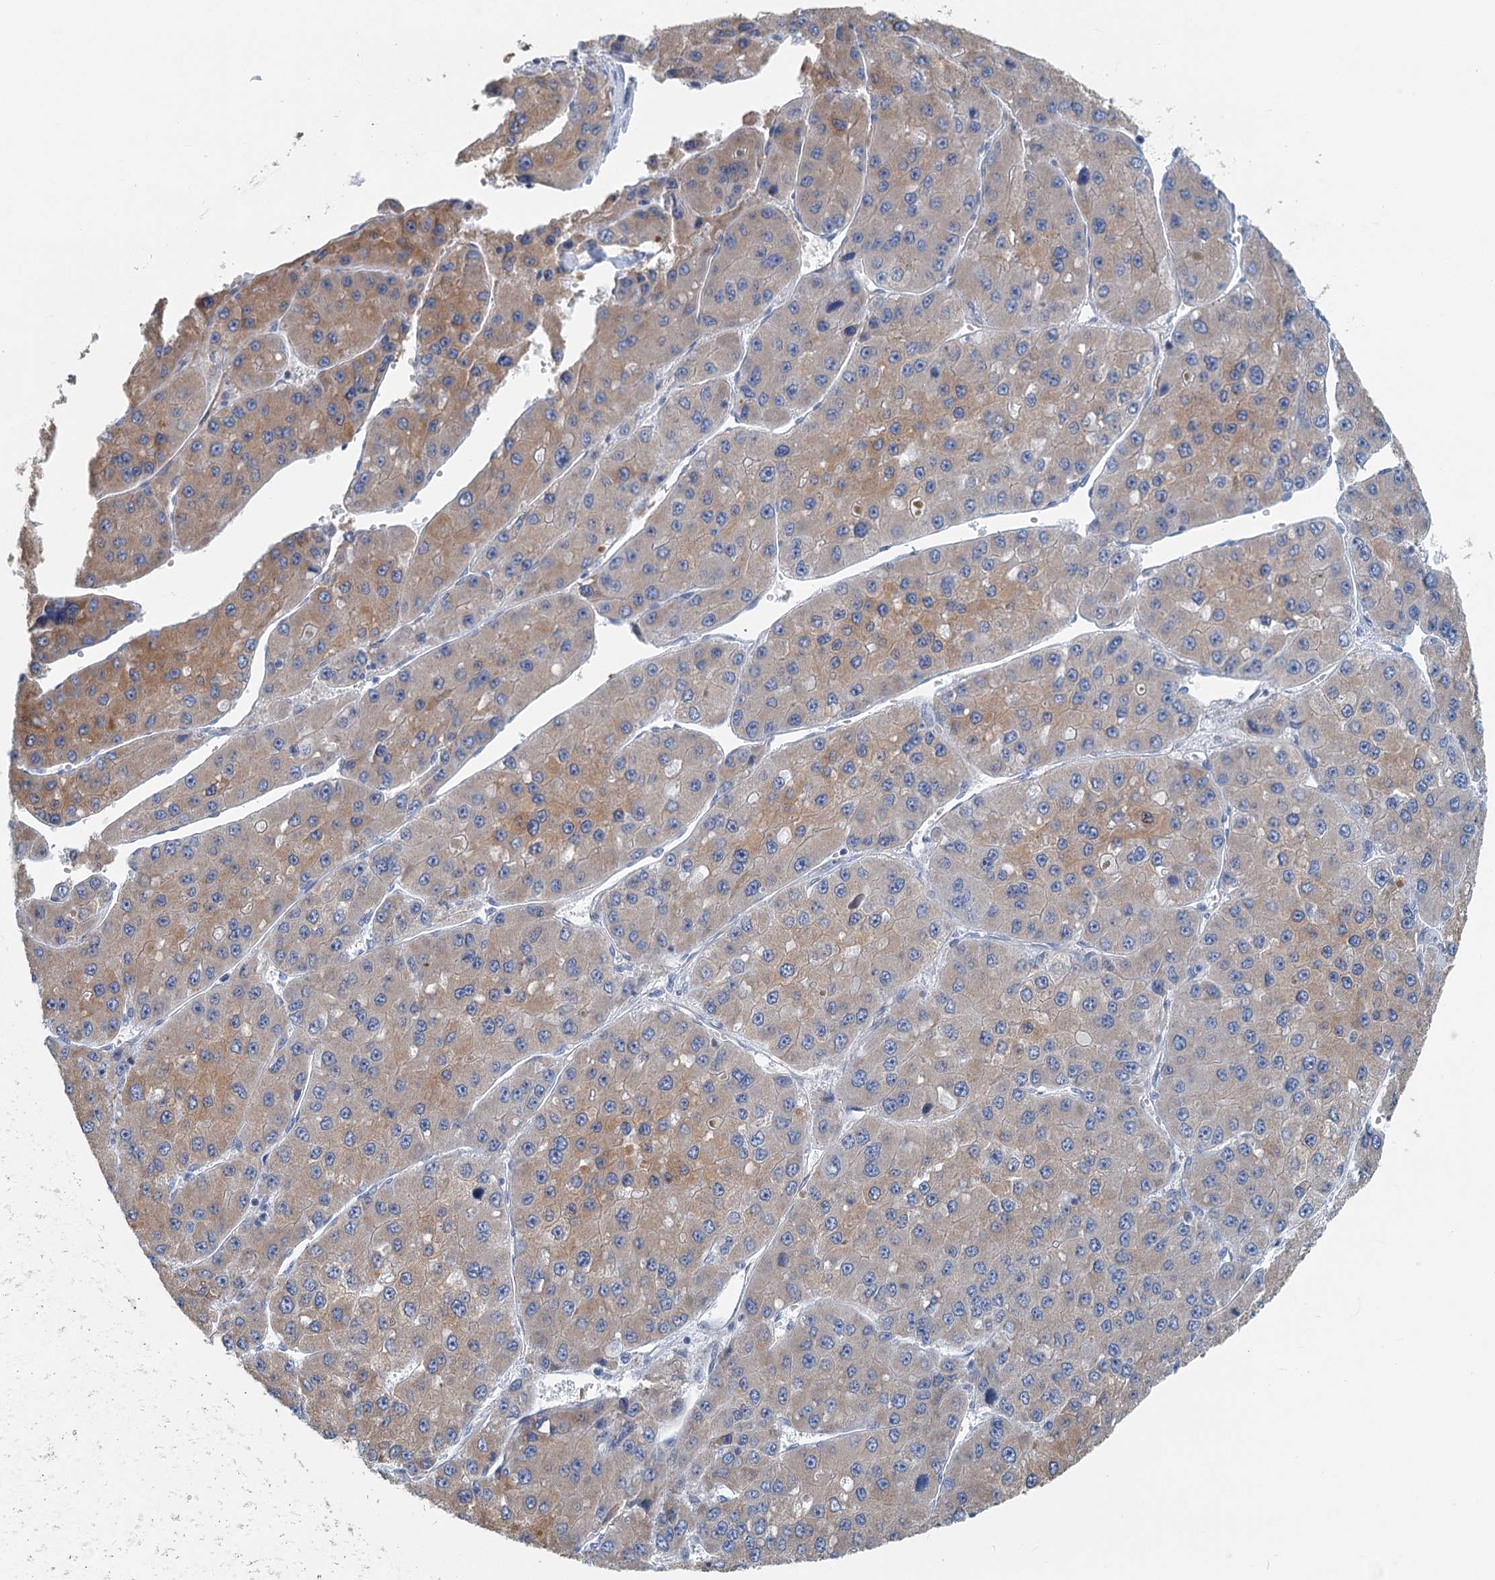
{"staining": {"intensity": "weak", "quantity": "25%-75%", "location": "cytoplasmic/membranous"}, "tissue": "liver cancer", "cell_type": "Tumor cells", "image_type": "cancer", "snomed": [{"axis": "morphology", "description": "Carcinoma, Hepatocellular, NOS"}, {"axis": "topography", "description": "Liver"}], "caption": "Human liver cancer (hepatocellular carcinoma) stained for a protein (brown) shows weak cytoplasmic/membranous positive staining in approximately 25%-75% of tumor cells.", "gene": "ZNF527", "patient": {"sex": "female", "age": 73}}